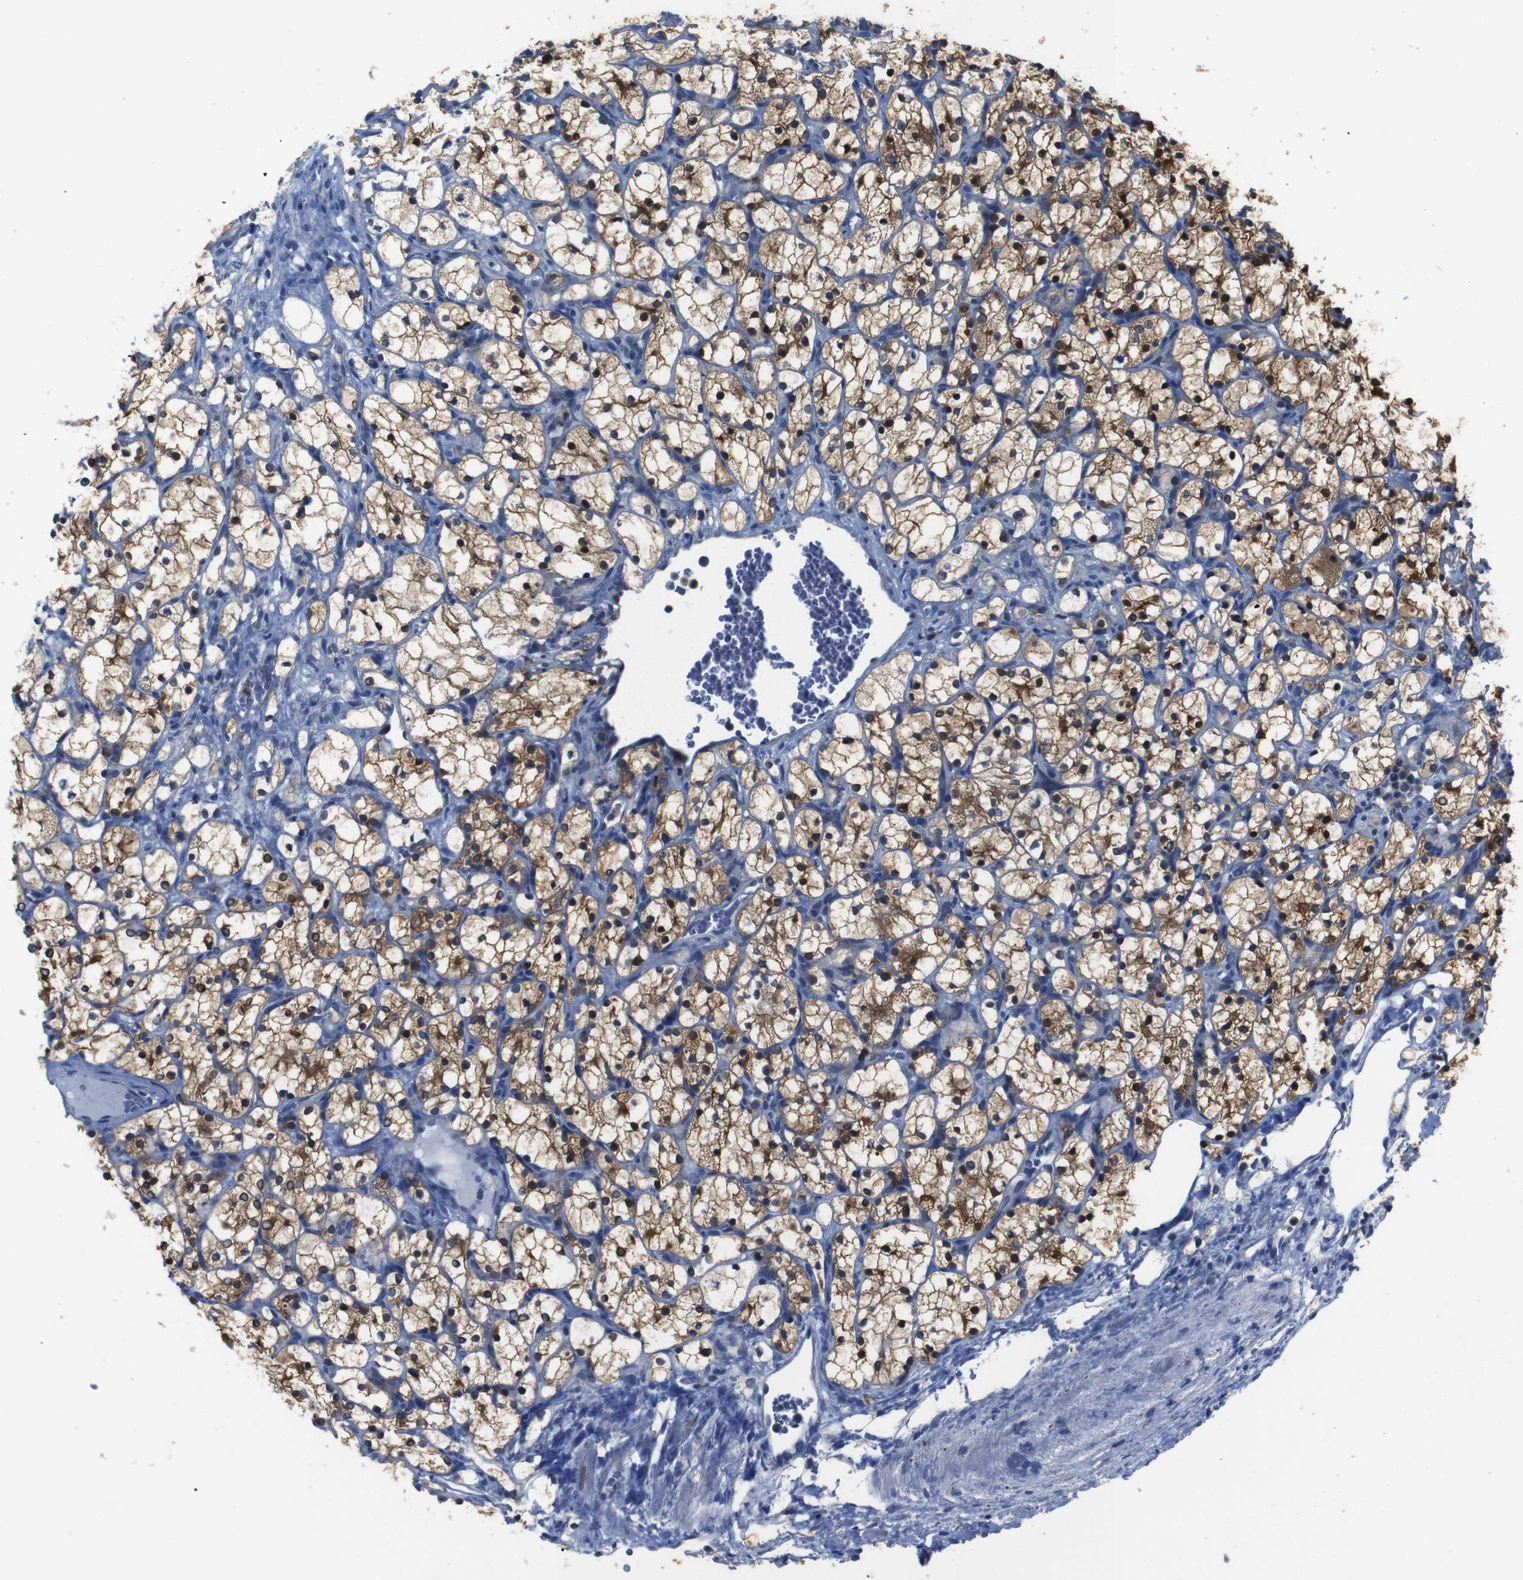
{"staining": {"intensity": "moderate", "quantity": ">75%", "location": "cytoplasmic/membranous"}, "tissue": "renal cancer", "cell_type": "Tumor cells", "image_type": "cancer", "snomed": [{"axis": "morphology", "description": "Adenocarcinoma, NOS"}, {"axis": "topography", "description": "Kidney"}], "caption": "Human renal cancer (adenocarcinoma) stained with a brown dye displays moderate cytoplasmic/membranous positive staining in approximately >75% of tumor cells.", "gene": "SEMA4B", "patient": {"sex": "female", "age": 69}}